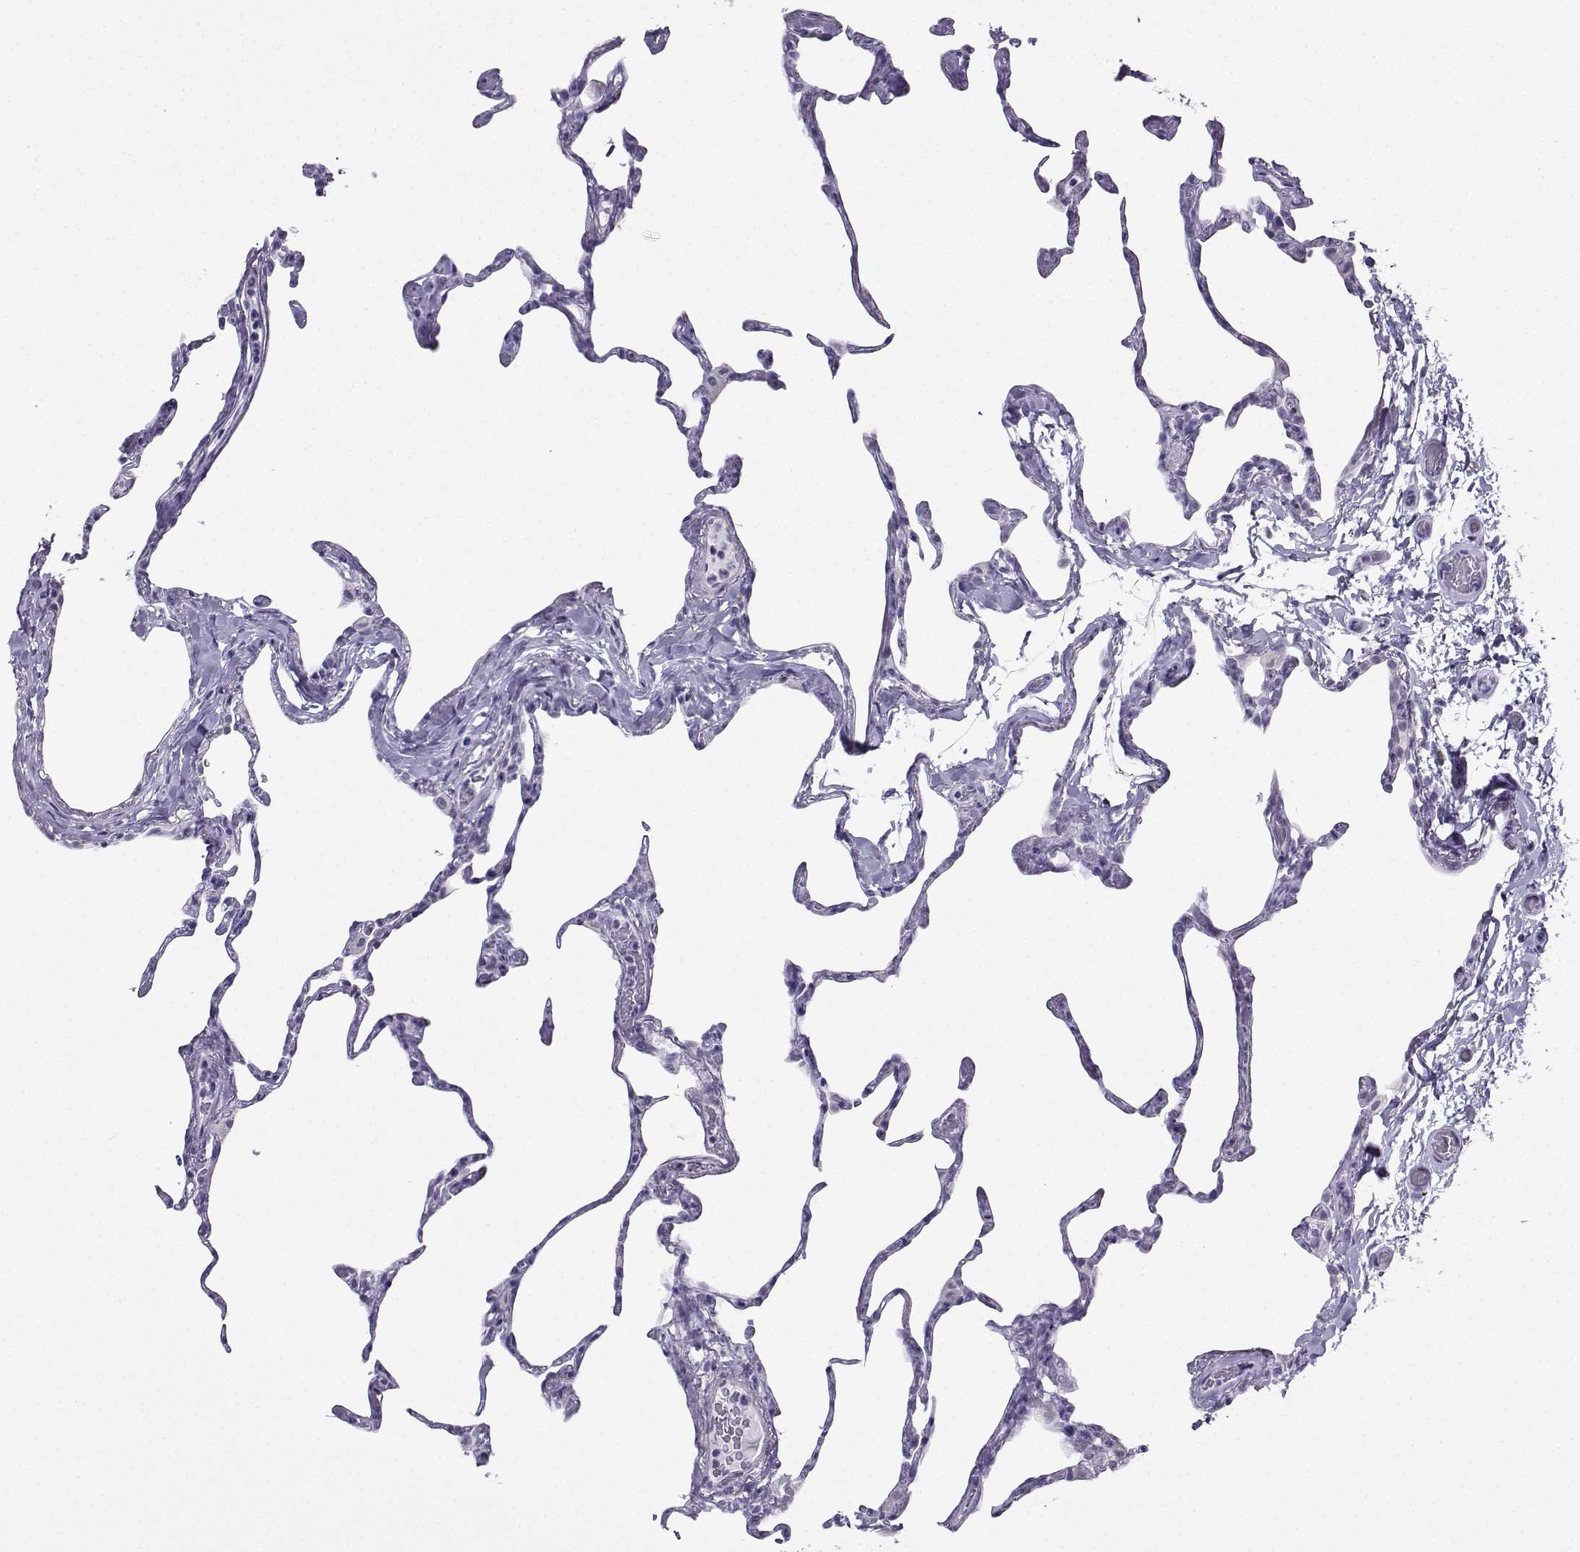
{"staining": {"intensity": "negative", "quantity": "none", "location": "none"}, "tissue": "lung", "cell_type": "Alveolar cells", "image_type": "normal", "snomed": [{"axis": "morphology", "description": "Normal tissue, NOS"}, {"axis": "topography", "description": "Lung"}], "caption": "High magnification brightfield microscopy of unremarkable lung stained with DAB (3,3'-diaminobenzidine) (brown) and counterstained with hematoxylin (blue): alveolar cells show no significant expression. (DAB IHC with hematoxylin counter stain).", "gene": "KIF17", "patient": {"sex": "male", "age": 65}}